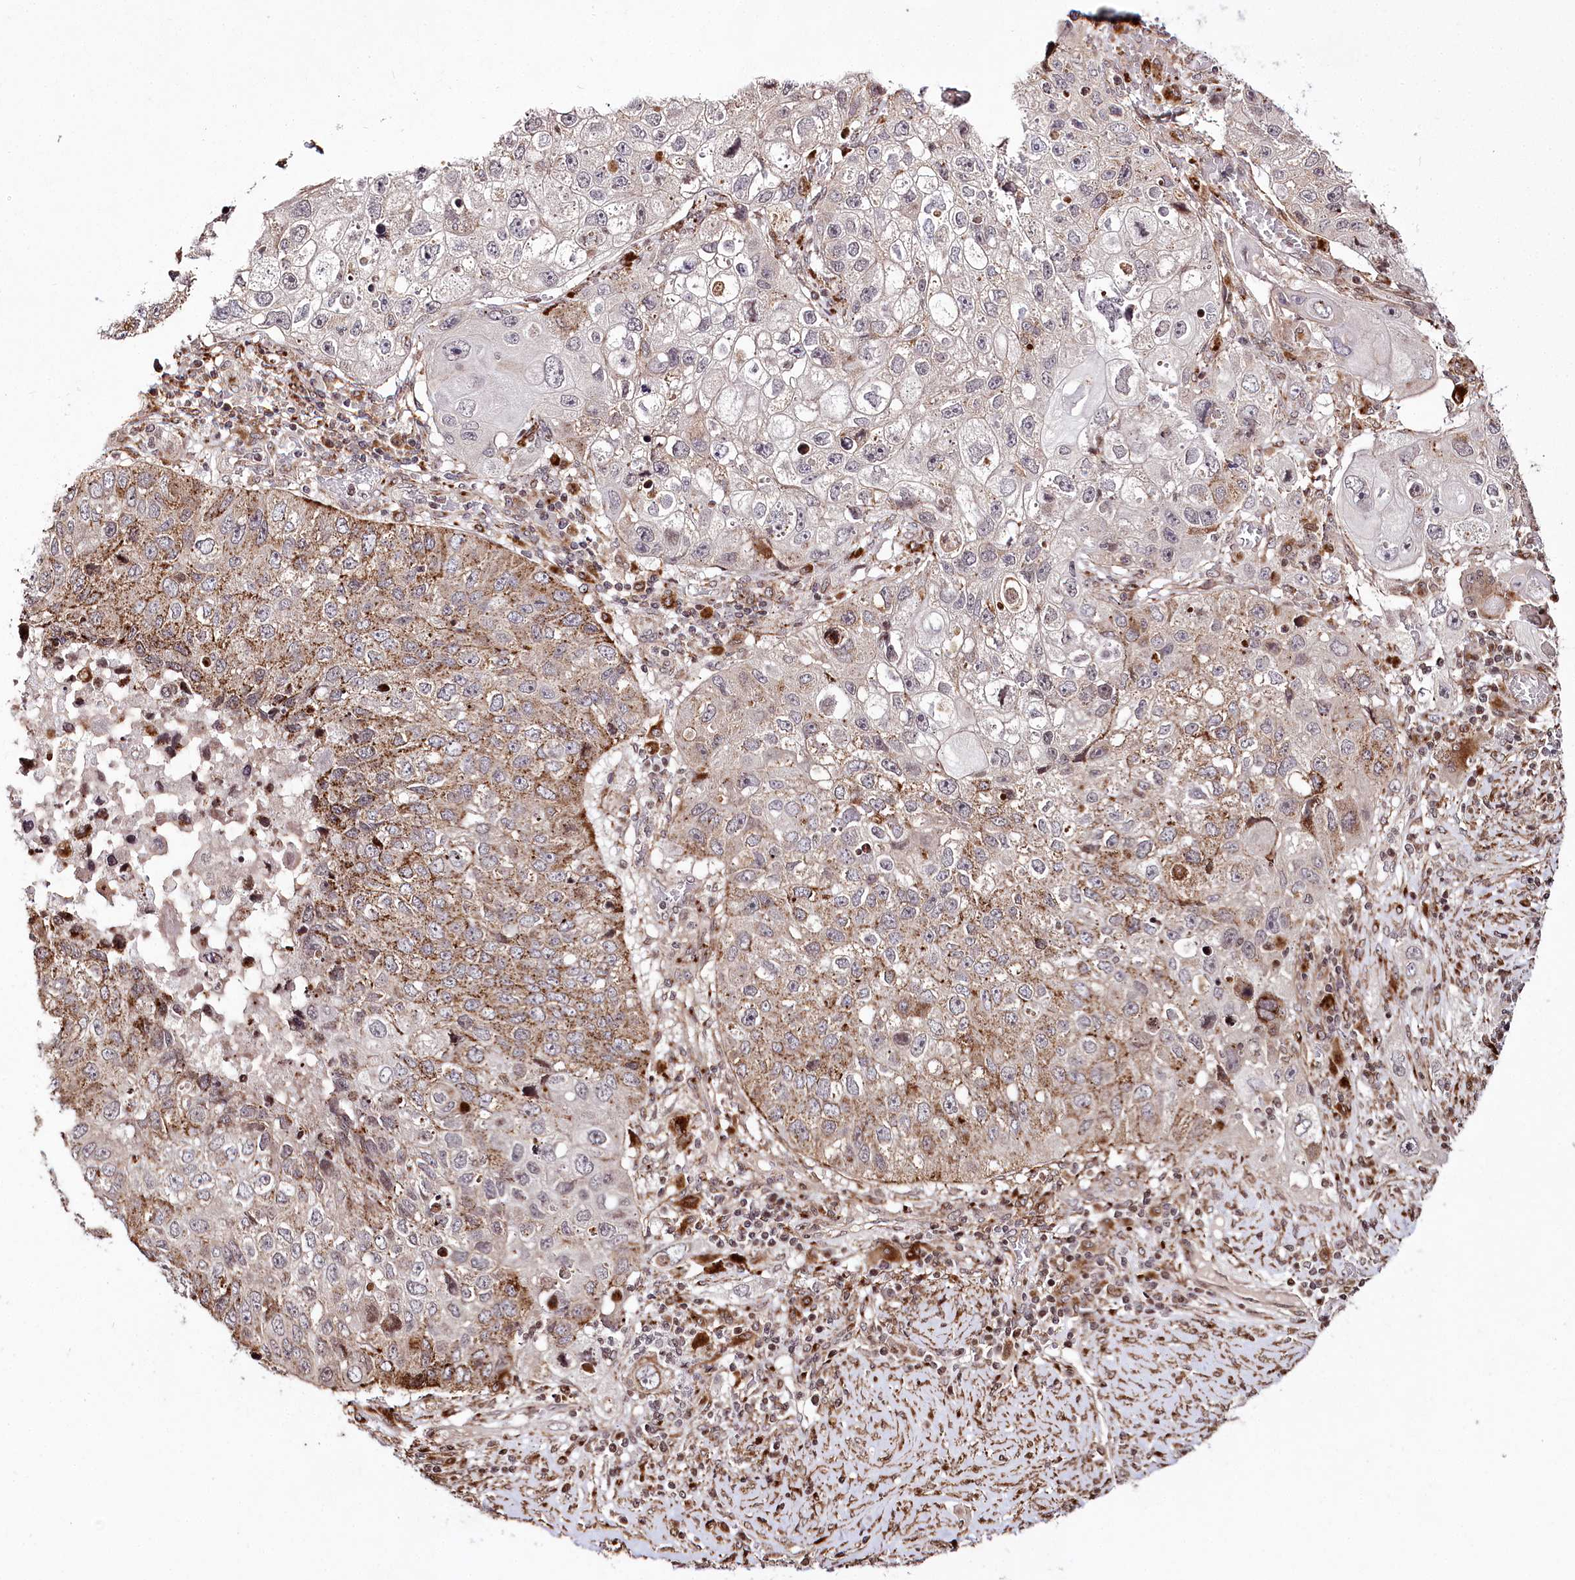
{"staining": {"intensity": "moderate", "quantity": "<25%", "location": "cytoplasmic/membranous"}, "tissue": "lung cancer", "cell_type": "Tumor cells", "image_type": "cancer", "snomed": [{"axis": "morphology", "description": "Squamous cell carcinoma, NOS"}, {"axis": "topography", "description": "Lung"}], "caption": "DAB immunohistochemical staining of human lung squamous cell carcinoma reveals moderate cytoplasmic/membranous protein expression in about <25% of tumor cells.", "gene": "HOXC8", "patient": {"sex": "male", "age": 61}}